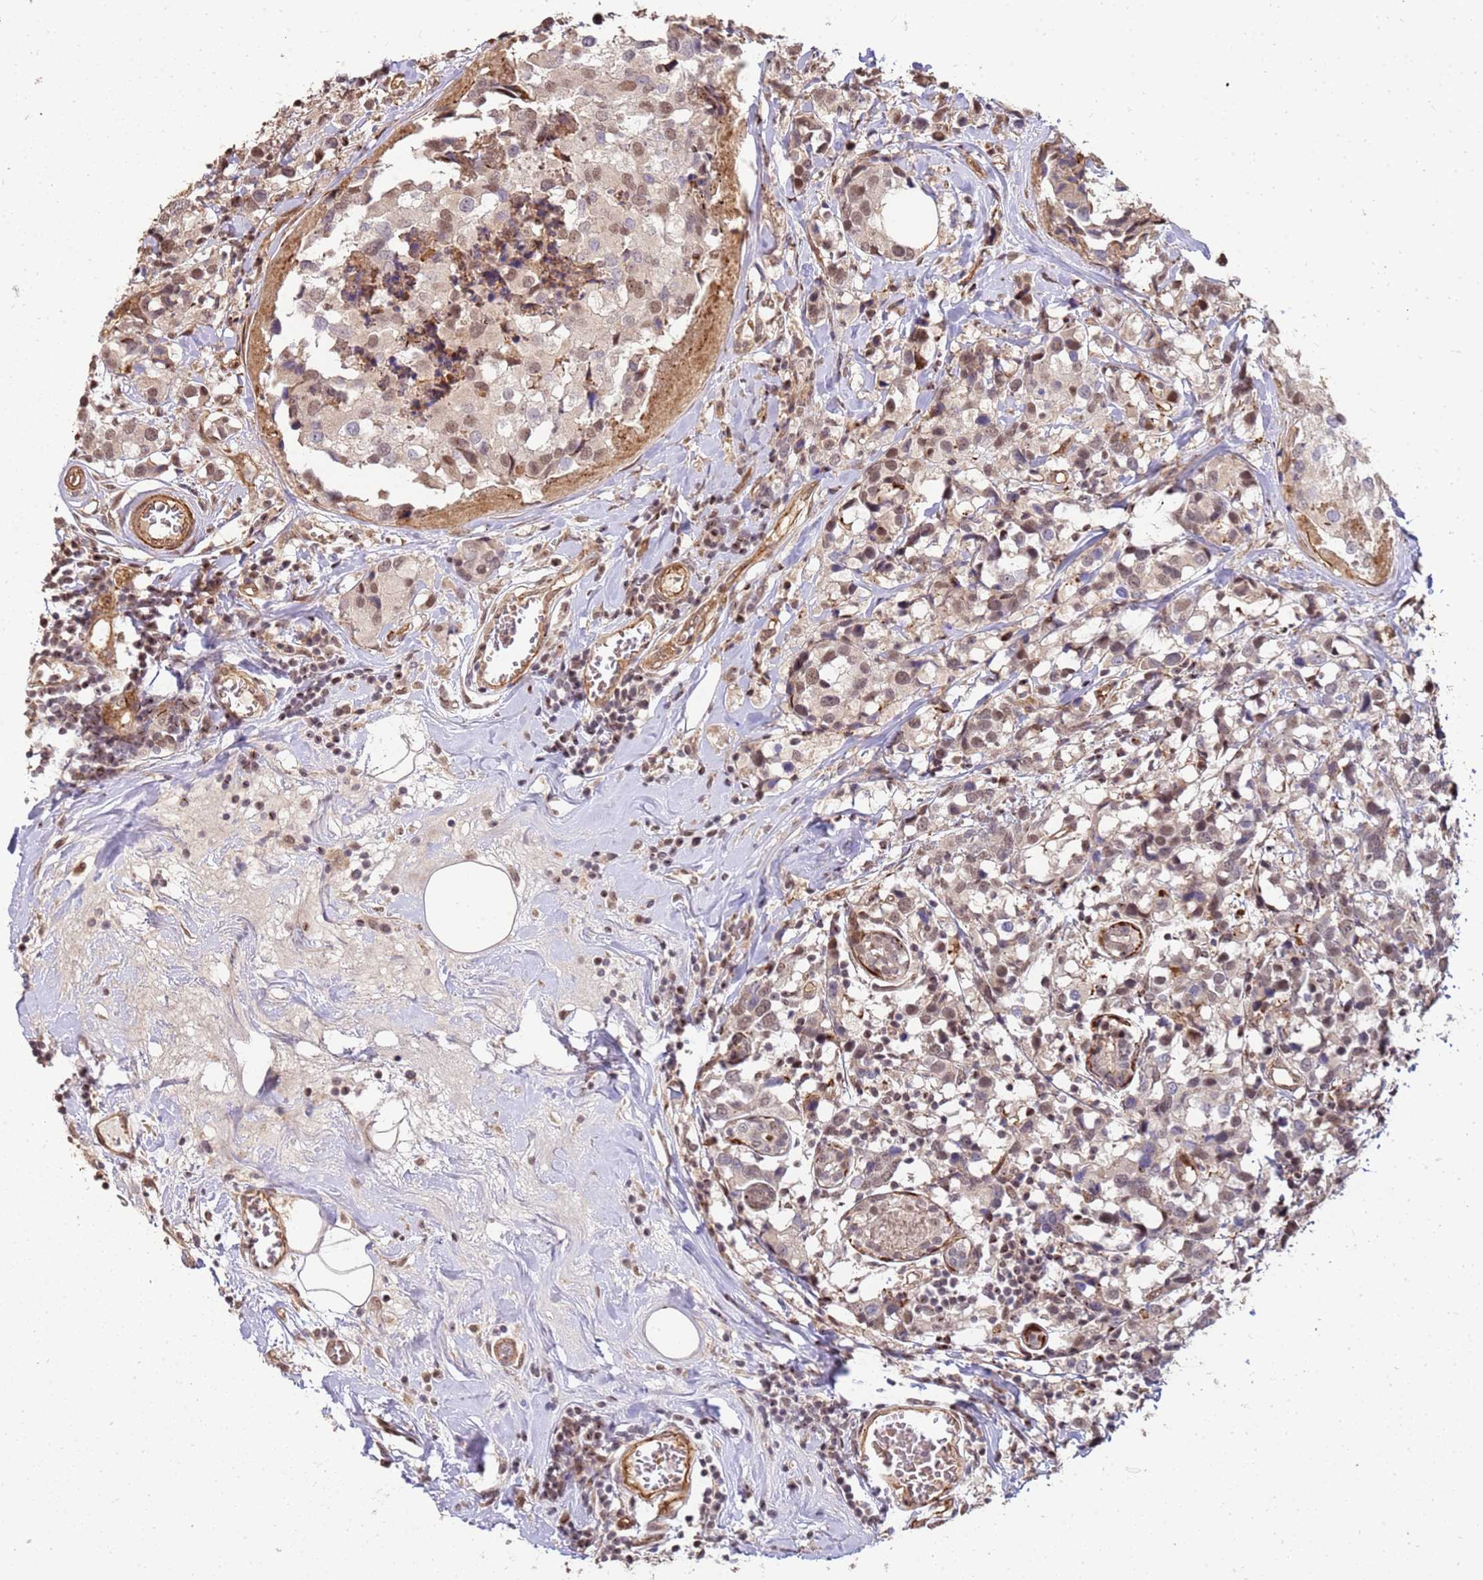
{"staining": {"intensity": "moderate", "quantity": ">75%", "location": "nuclear"}, "tissue": "breast cancer", "cell_type": "Tumor cells", "image_type": "cancer", "snomed": [{"axis": "morphology", "description": "Lobular carcinoma"}, {"axis": "topography", "description": "Breast"}], "caption": "Brown immunohistochemical staining in human breast lobular carcinoma reveals moderate nuclear staining in about >75% of tumor cells.", "gene": "ST18", "patient": {"sex": "female", "age": 59}}